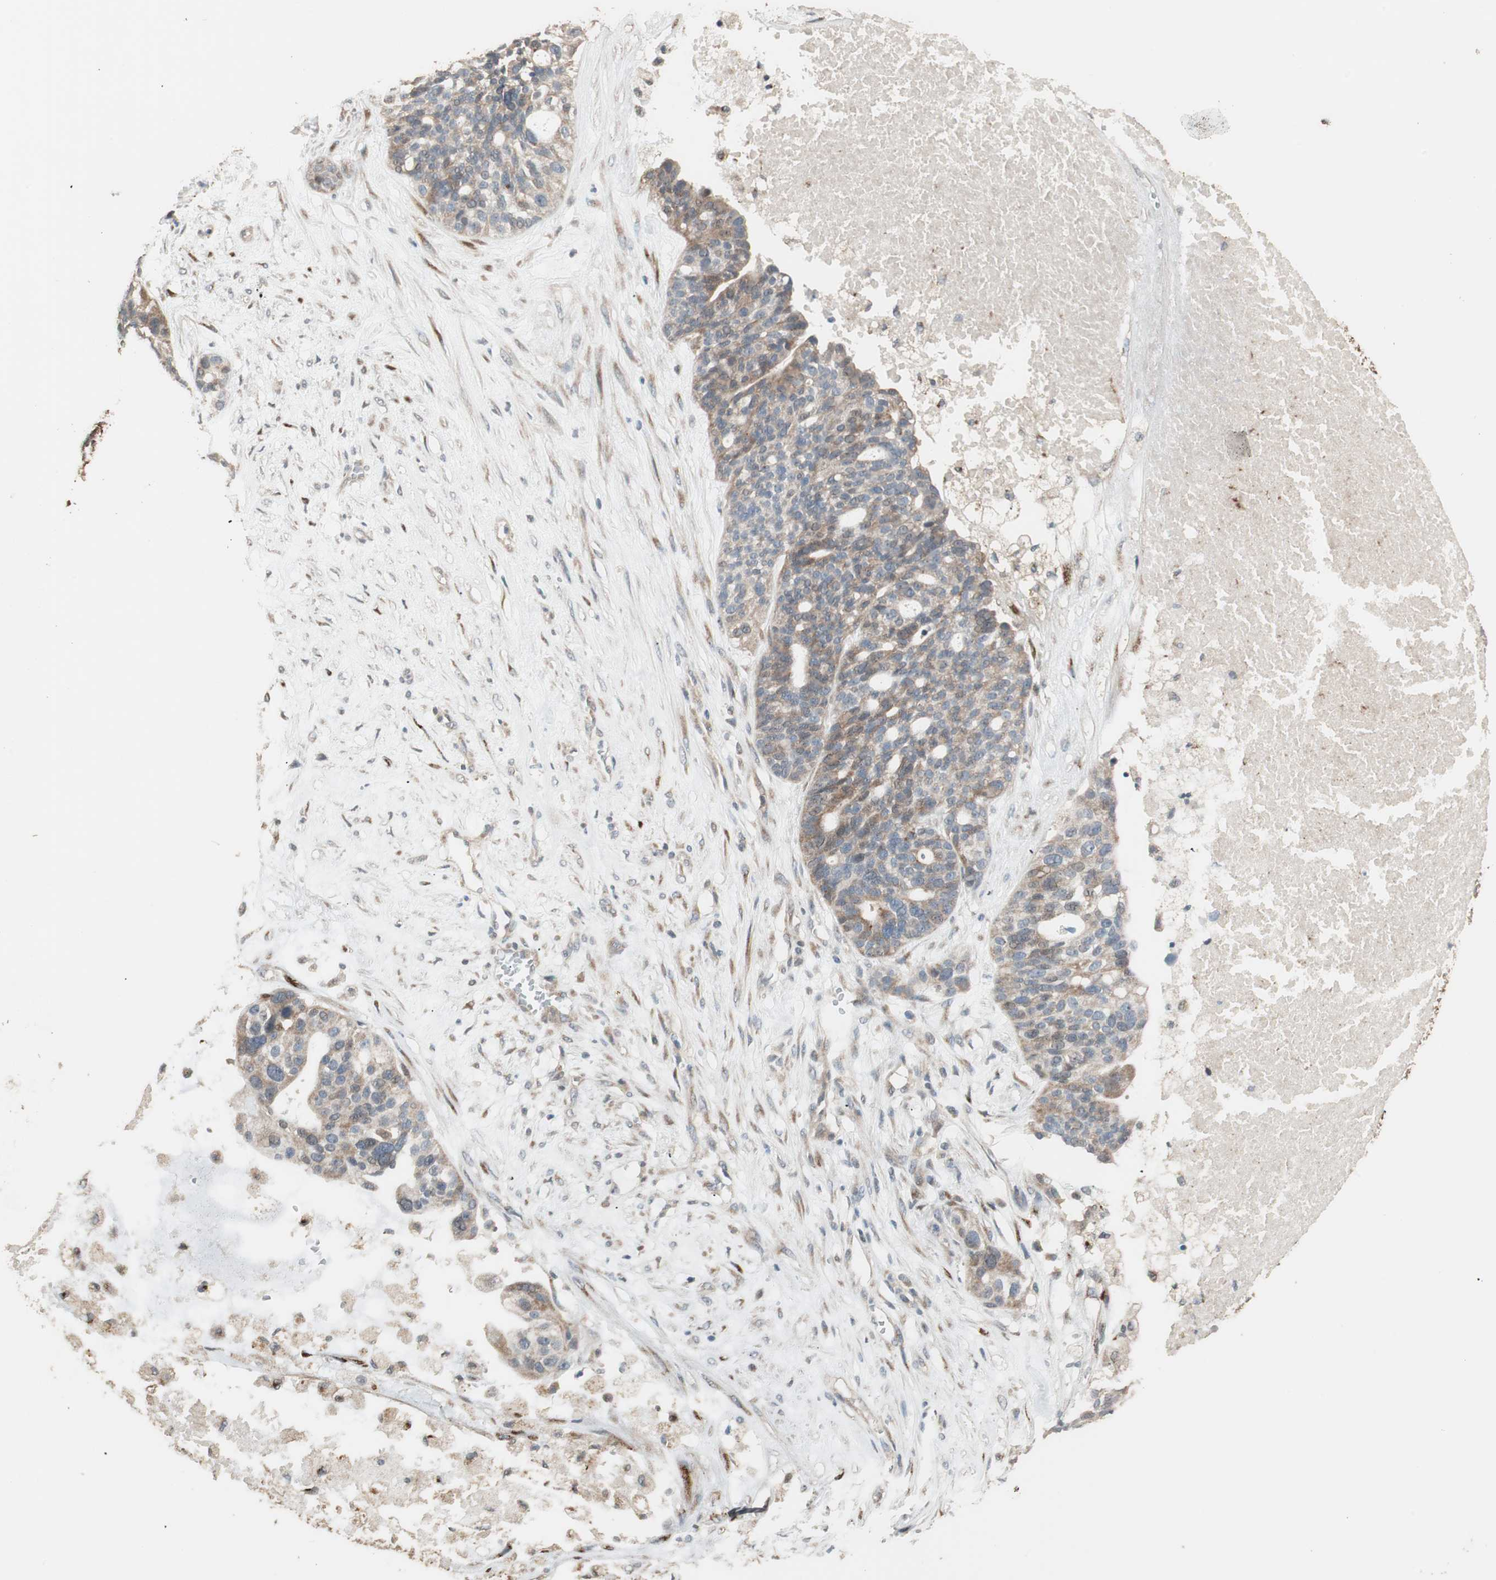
{"staining": {"intensity": "moderate", "quantity": ">75%", "location": "cytoplasmic/membranous"}, "tissue": "ovarian cancer", "cell_type": "Tumor cells", "image_type": "cancer", "snomed": [{"axis": "morphology", "description": "Cystadenocarcinoma, serous, NOS"}, {"axis": "topography", "description": "Ovary"}], "caption": "A photomicrograph of human ovarian serous cystadenocarcinoma stained for a protein demonstrates moderate cytoplasmic/membranous brown staining in tumor cells.", "gene": "RARRES1", "patient": {"sex": "female", "age": 59}}